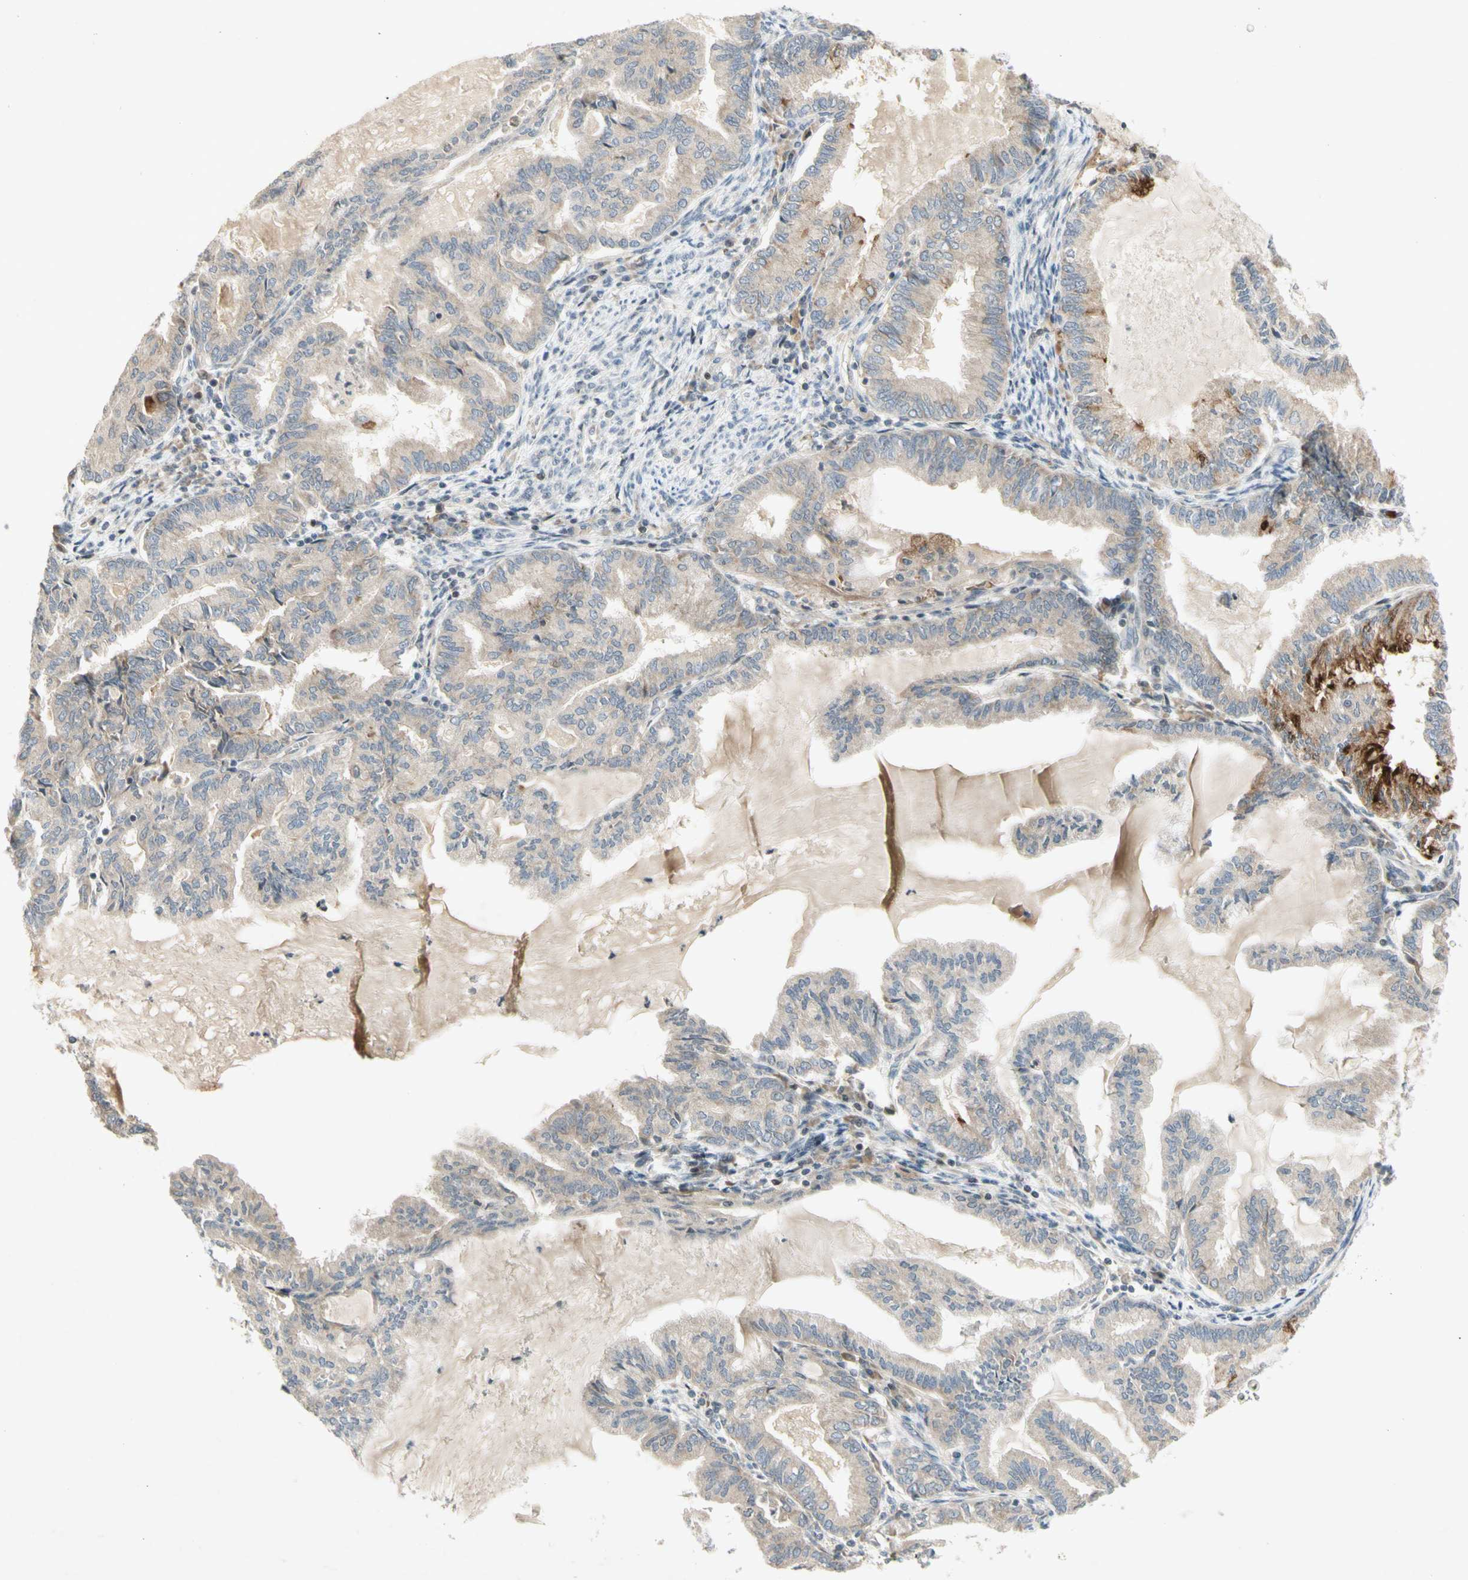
{"staining": {"intensity": "weak", "quantity": ">75%", "location": "cytoplasmic/membranous"}, "tissue": "endometrial cancer", "cell_type": "Tumor cells", "image_type": "cancer", "snomed": [{"axis": "morphology", "description": "Adenocarcinoma, NOS"}, {"axis": "topography", "description": "Endometrium"}], "caption": "An immunohistochemistry image of tumor tissue is shown. Protein staining in brown shows weak cytoplasmic/membranous positivity in endometrial cancer (adenocarcinoma) within tumor cells.", "gene": "ETF1", "patient": {"sex": "female", "age": 86}}